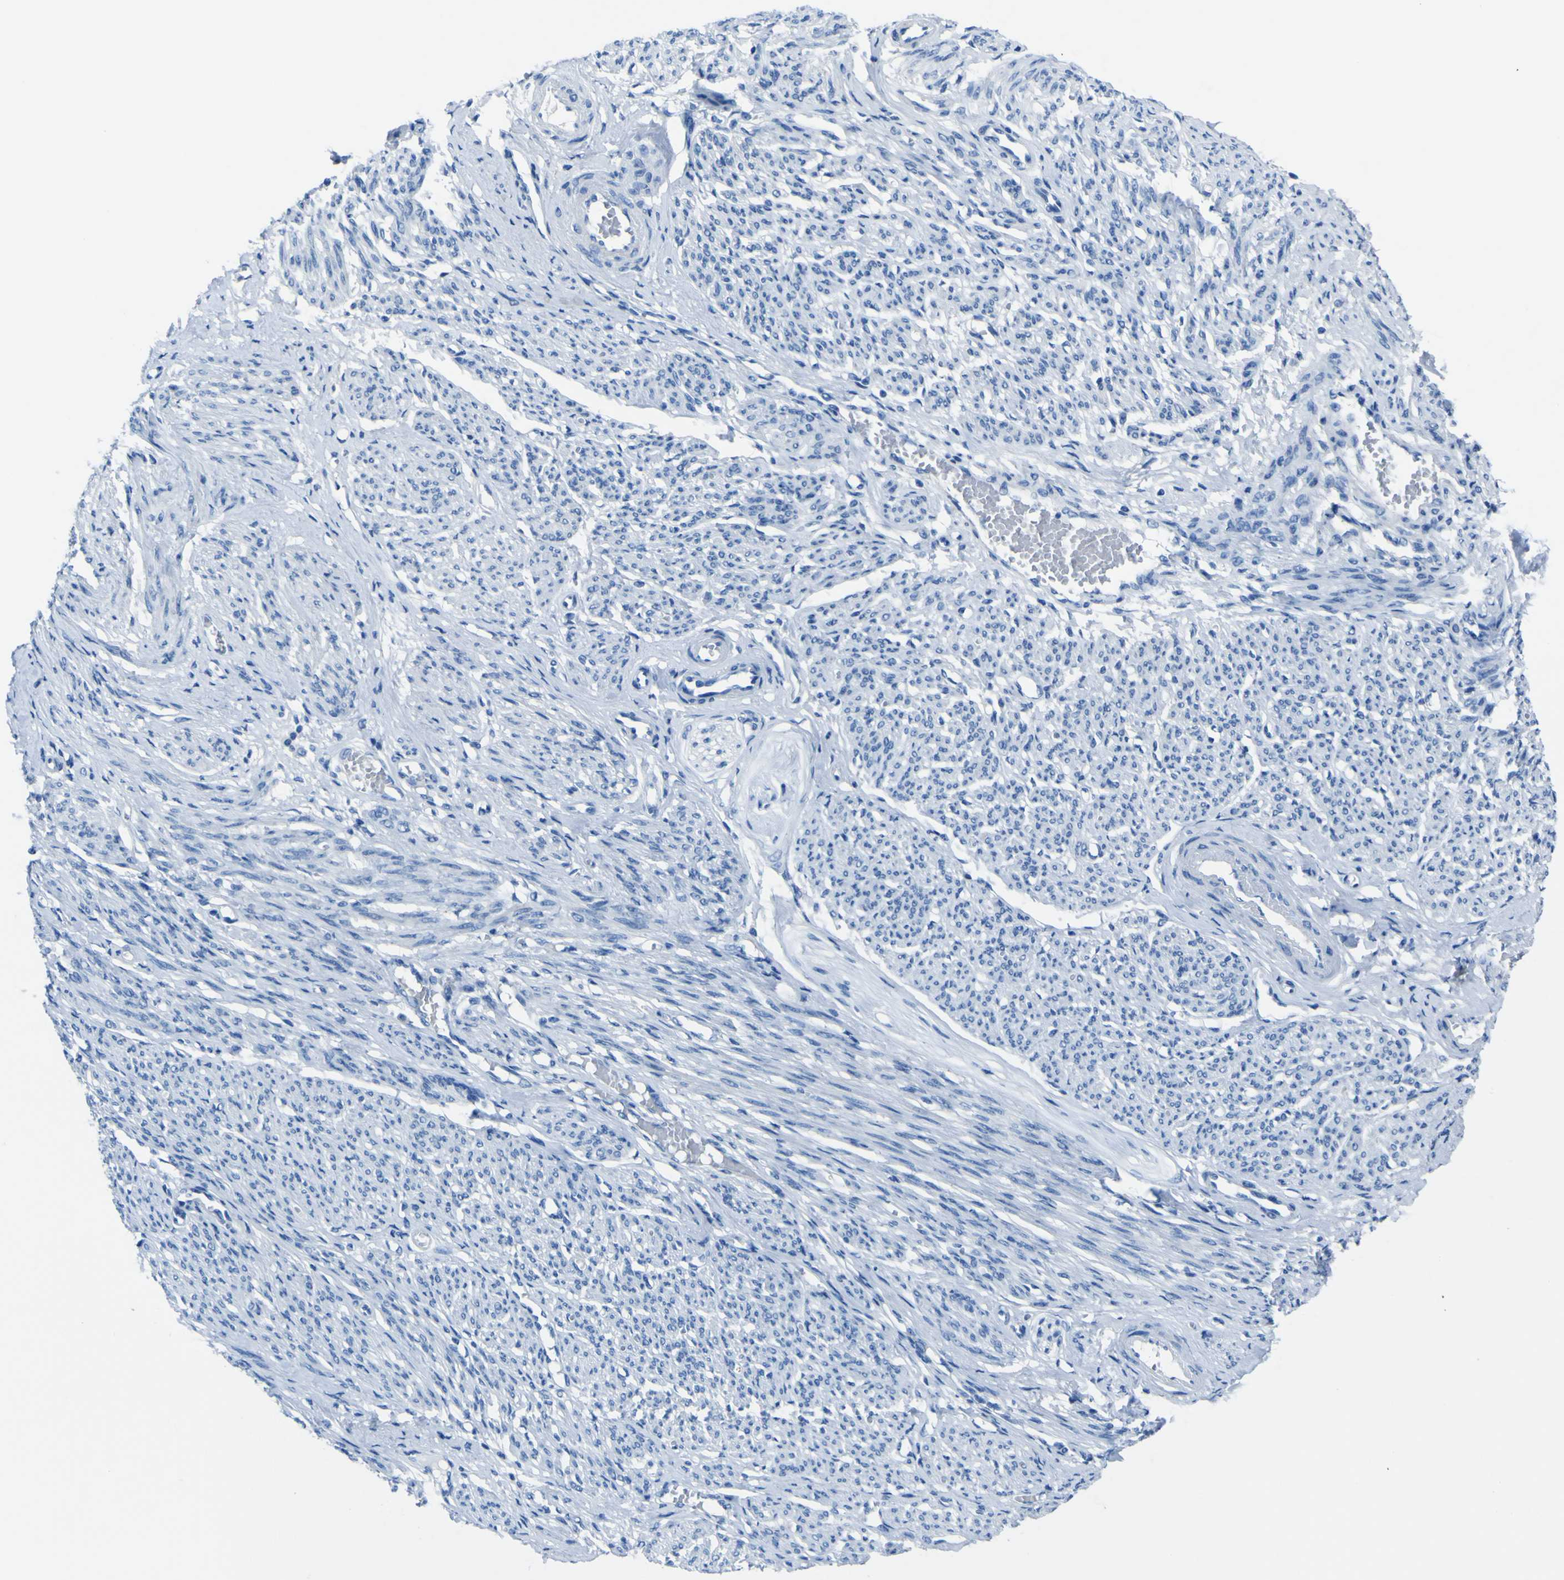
{"staining": {"intensity": "negative", "quantity": "none", "location": "none"}, "tissue": "smooth muscle", "cell_type": "Smooth muscle cells", "image_type": "normal", "snomed": [{"axis": "morphology", "description": "Normal tissue, NOS"}, {"axis": "topography", "description": "Smooth muscle"}], "caption": "Immunohistochemistry (IHC) image of unremarkable smooth muscle: smooth muscle stained with DAB reveals no significant protein staining in smooth muscle cells. The staining was performed using DAB to visualize the protein expression in brown, while the nuclei were stained in blue with hematoxylin (Magnification: 20x).", "gene": "PHKG1", "patient": {"sex": "female", "age": 65}}